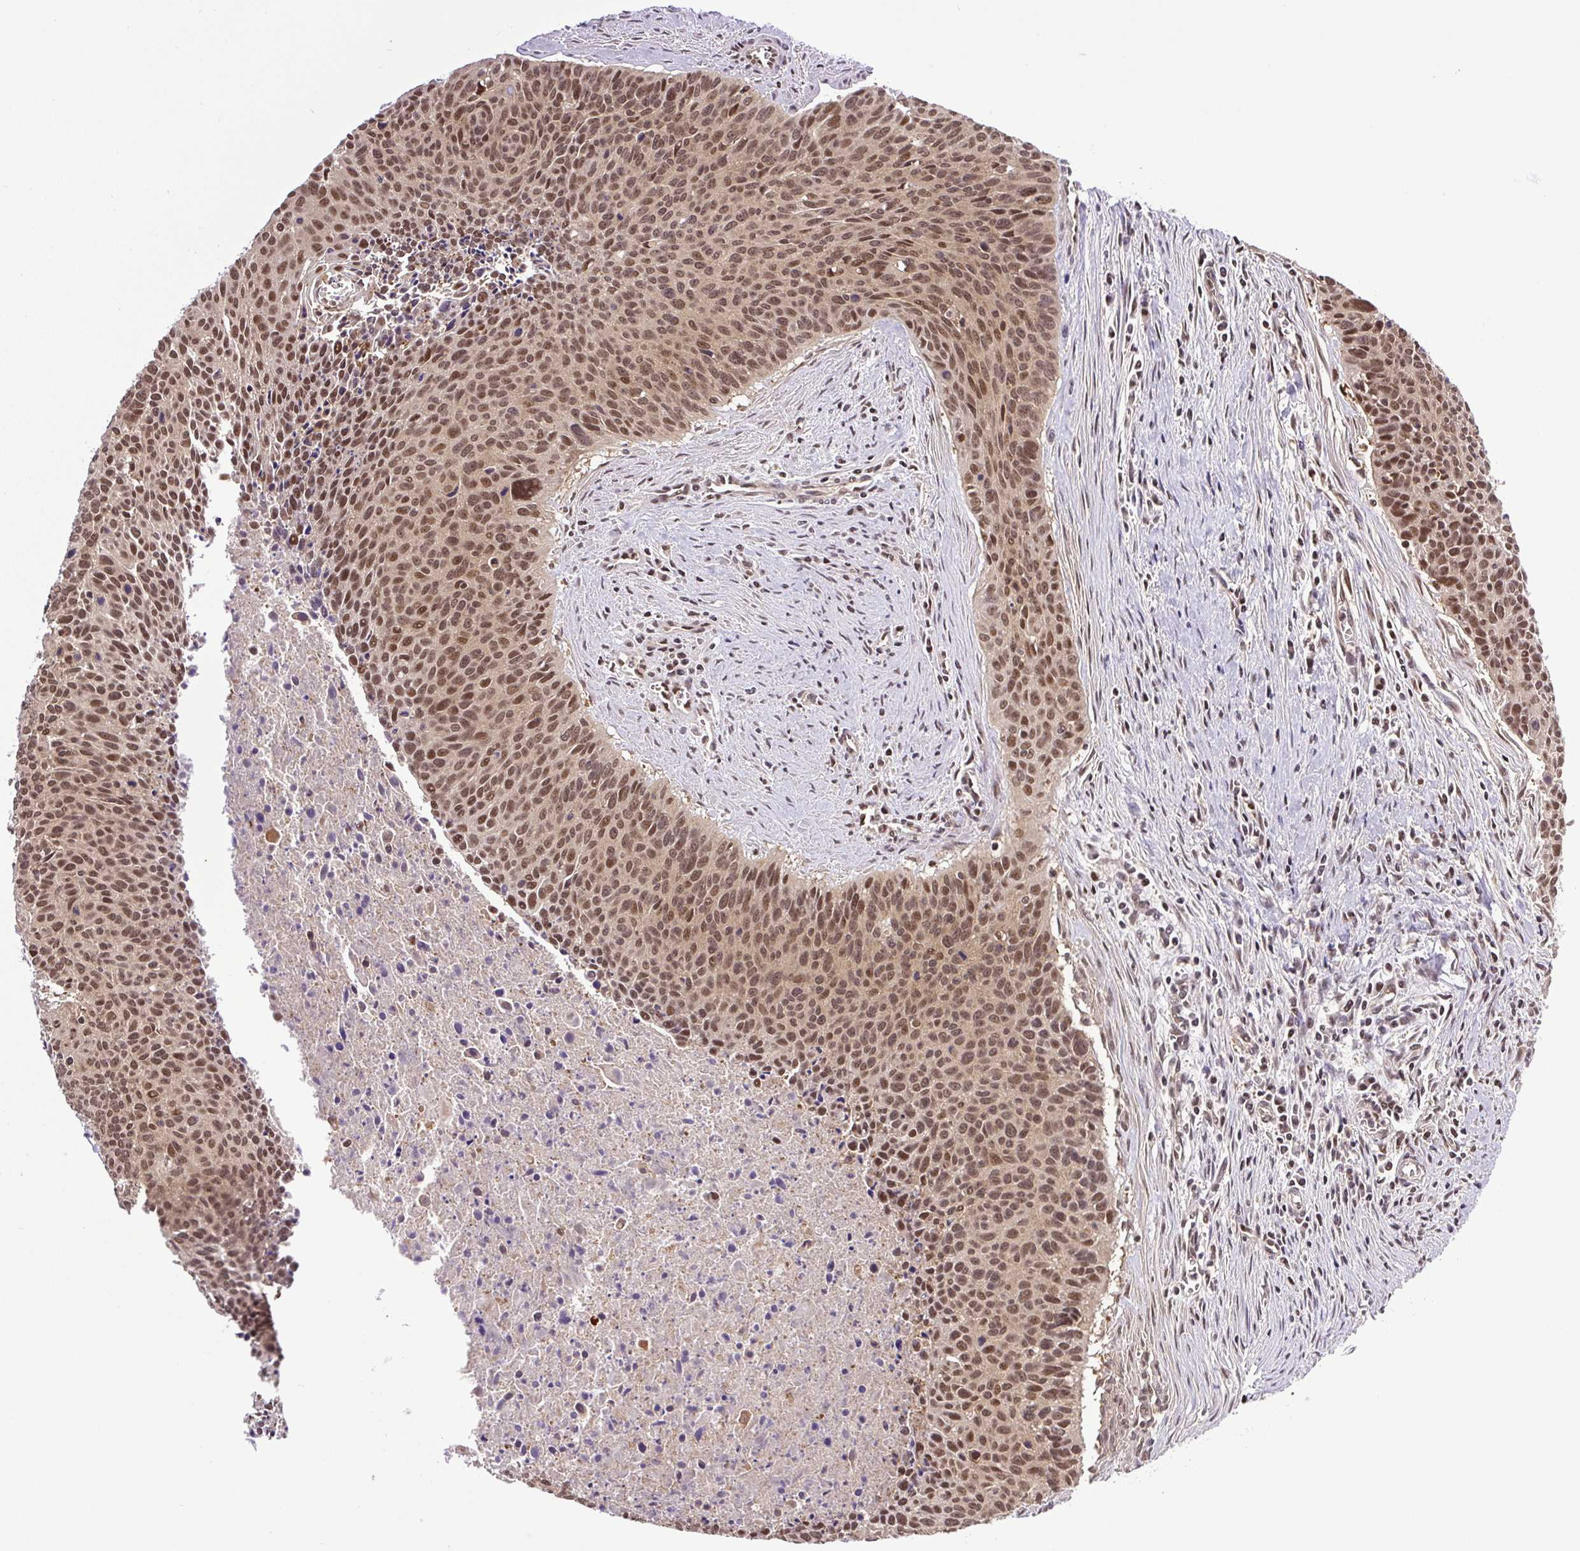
{"staining": {"intensity": "moderate", "quantity": ">75%", "location": "nuclear"}, "tissue": "cervical cancer", "cell_type": "Tumor cells", "image_type": "cancer", "snomed": [{"axis": "morphology", "description": "Squamous cell carcinoma, NOS"}, {"axis": "topography", "description": "Cervix"}], "caption": "The micrograph exhibits a brown stain indicating the presence of a protein in the nuclear of tumor cells in cervical cancer (squamous cell carcinoma).", "gene": "SGTA", "patient": {"sex": "female", "age": 55}}